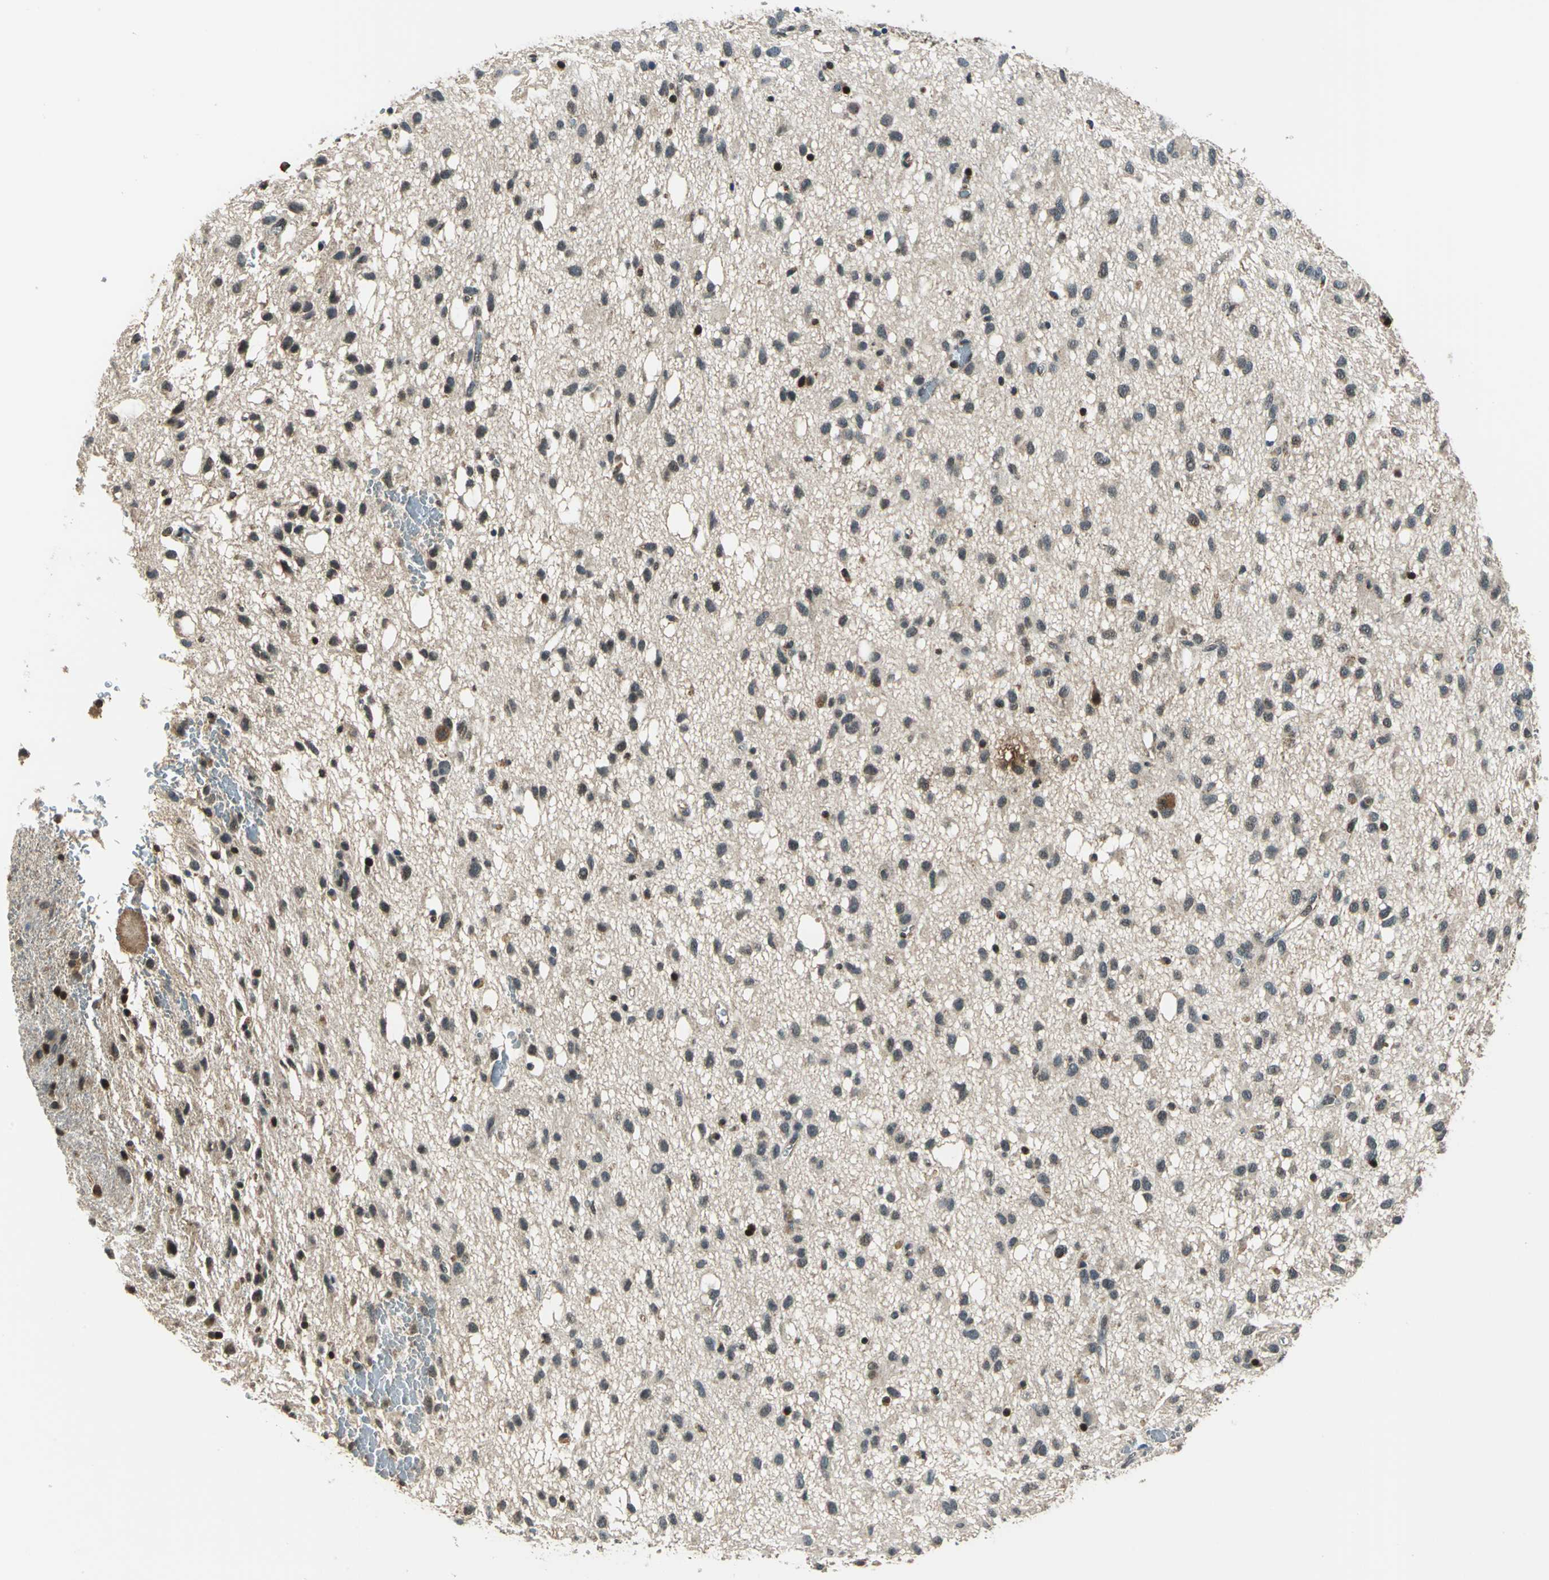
{"staining": {"intensity": "strong", "quantity": ">75%", "location": "cytoplasmic/membranous,nuclear"}, "tissue": "glioma", "cell_type": "Tumor cells", "image_type": "cancer", "snomed": [{"axis": "morphology", "description": "Glioma, malignant, Low grade"}, {"axis": "topography", "description": "Brain"}], "caption": "High-power microscopy captured an IHC histopathology image of glioma, revealing strong cytoplasmic/membranous and nuclear positivity in about >75% of tumor cells.", "gene": "NUDT2", "patient": {"sex": "male", "age": 77}}